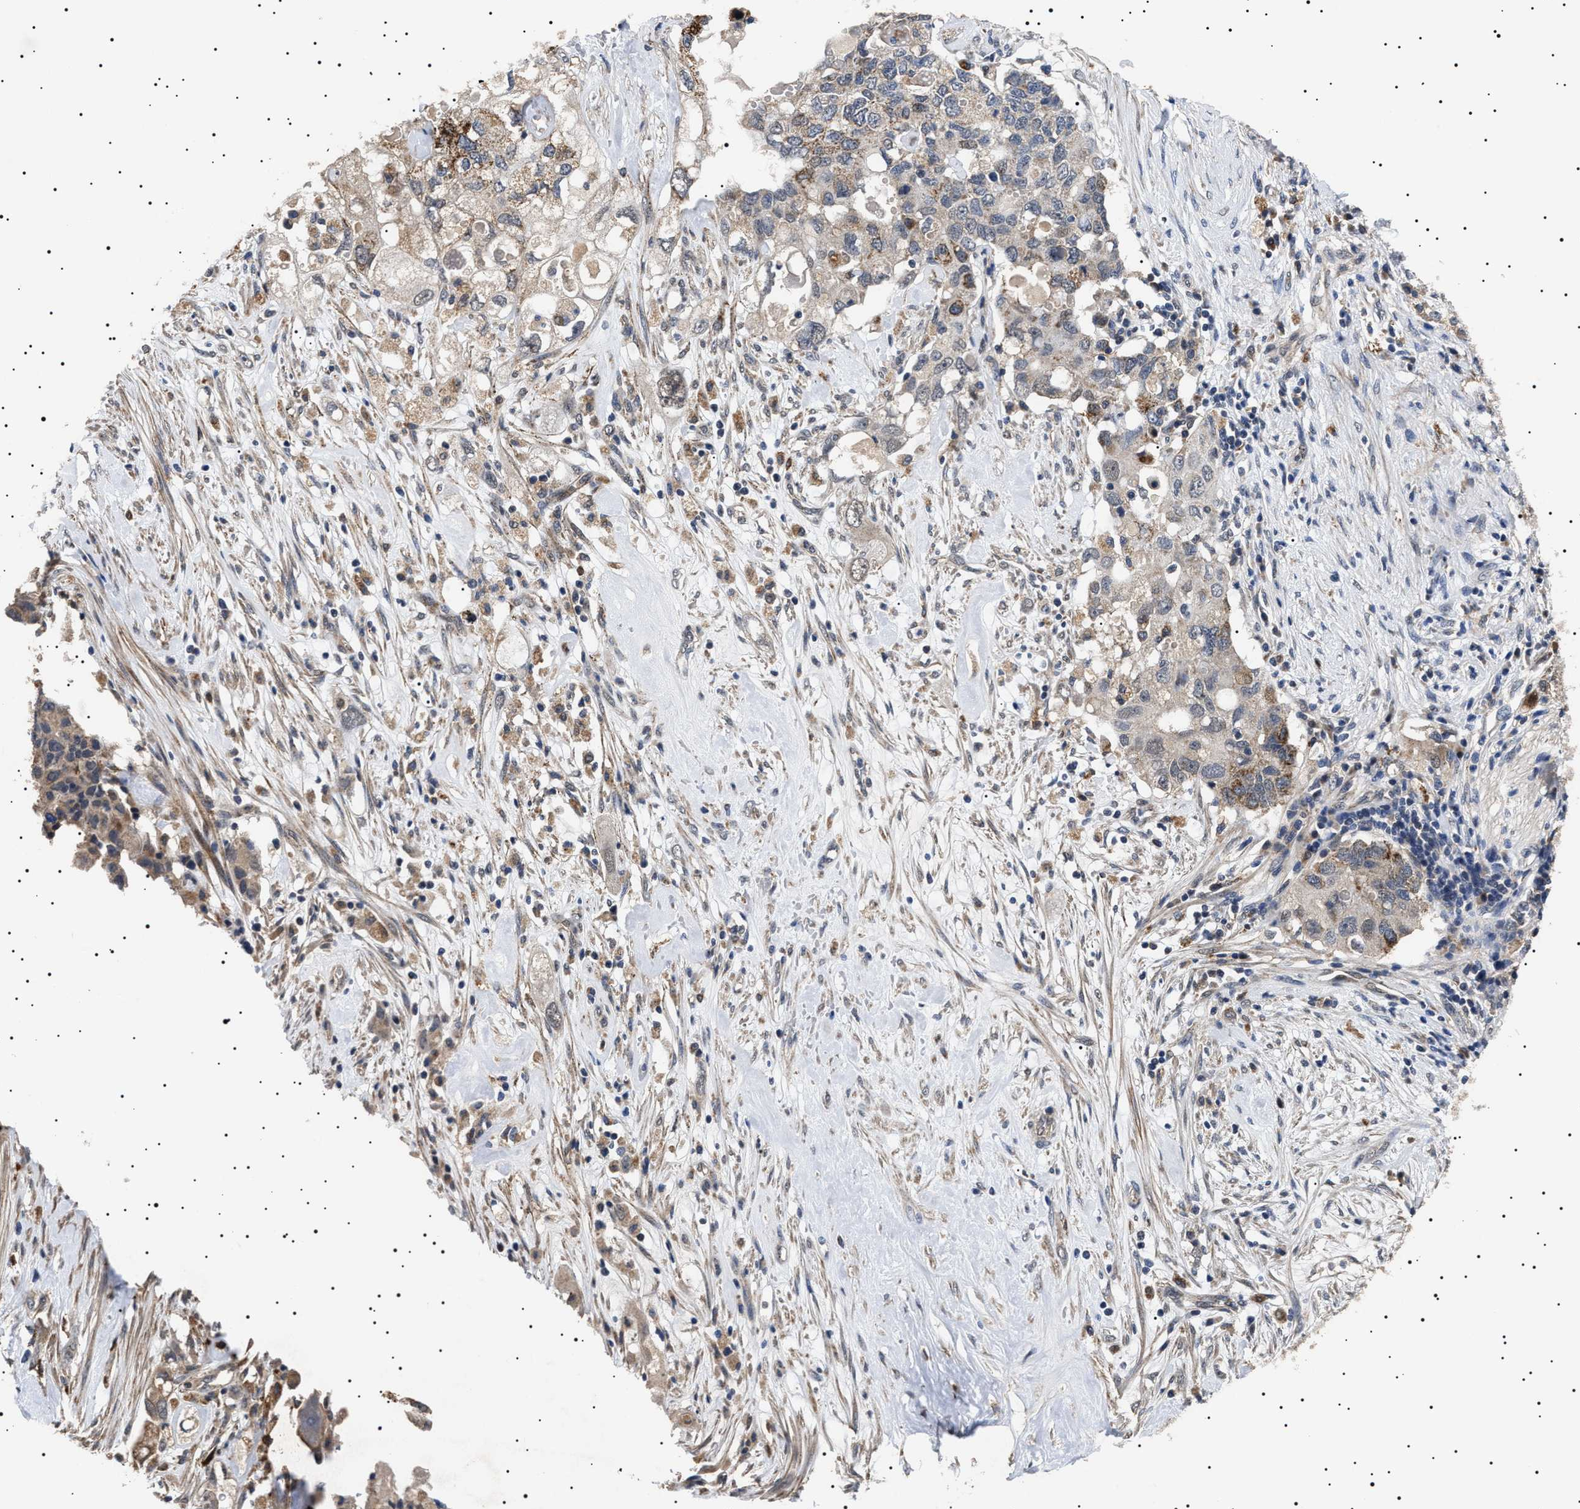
{"staining": {"intensity": "weak", "quantity": "<25%", "location": "cytoplasmic/membranous"}, "tissue": "pancreatic cancer", "cell_type": "Tumor cells", "image_type": "cancer", "snomed": [{"axis": "morphology", "description": "Adenocarcinoma, NOS"}, {"axis": "topography", "description": "Pancreas"}], "caption": "Histopathology image shows no significant protein staining in tumor cells of adenocarcinoma (pancreatic).", "gene": "RAB34", "patient": {"sex": "female", "age": 56}}